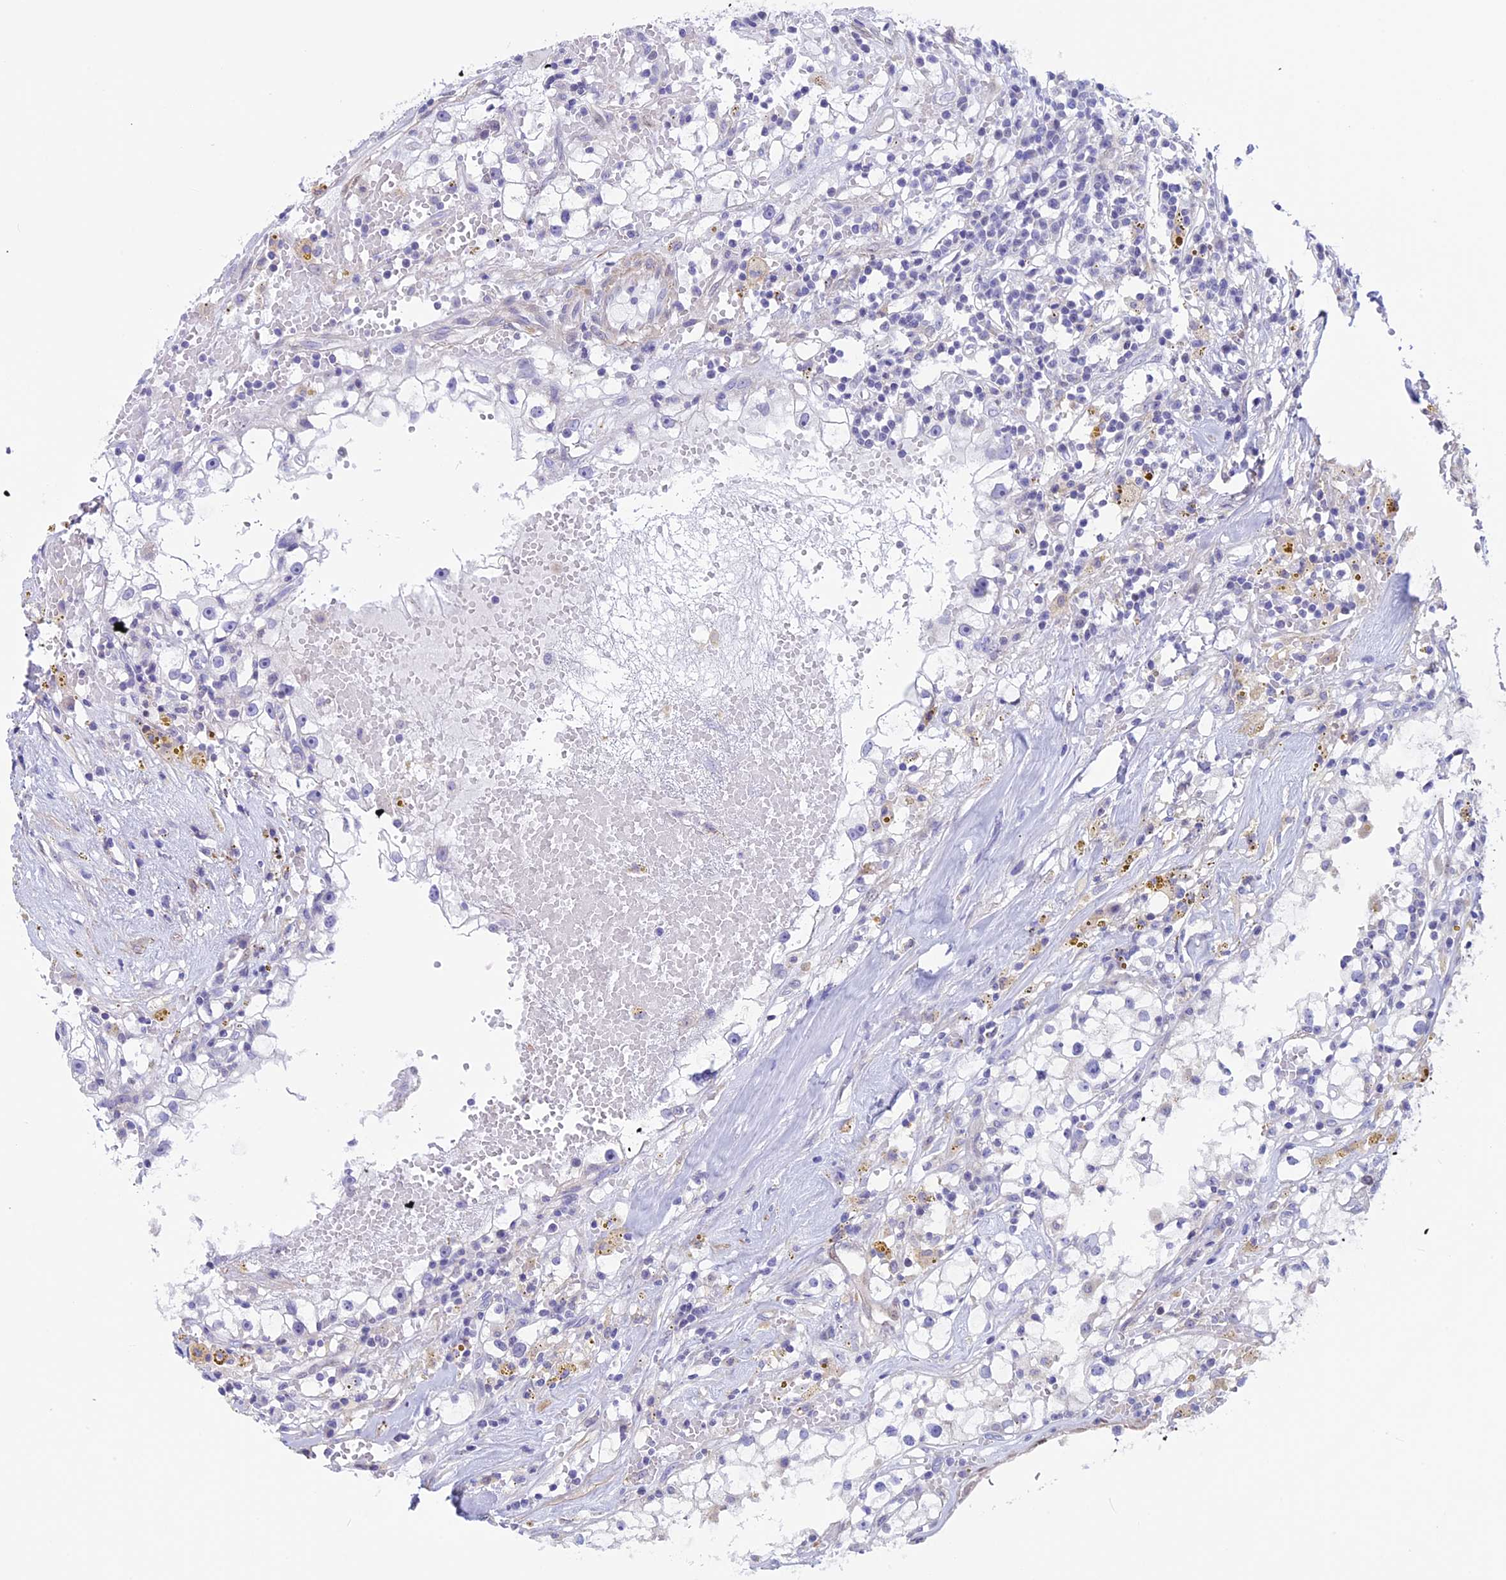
{"staining": {"intensity": "negative", "quantity": "none", "location": "none"}, "tissue": "renal cancer", "cell_type": "Tumor cells", "image_type": "cancer", "snomed": [{"axis": "morphology", "description": "Adenocarcinoma, NOS"}, {"axis": "topography", "description": "Kidney"}], "caption": "High power microscopy micrograph of an immunohistochemistry image of renal cancer (adenocarcinoma), revealing no significant positivity in tumor cells.", "gene": "IGSF6", "patient": {"sex": "male", "age": 56}}